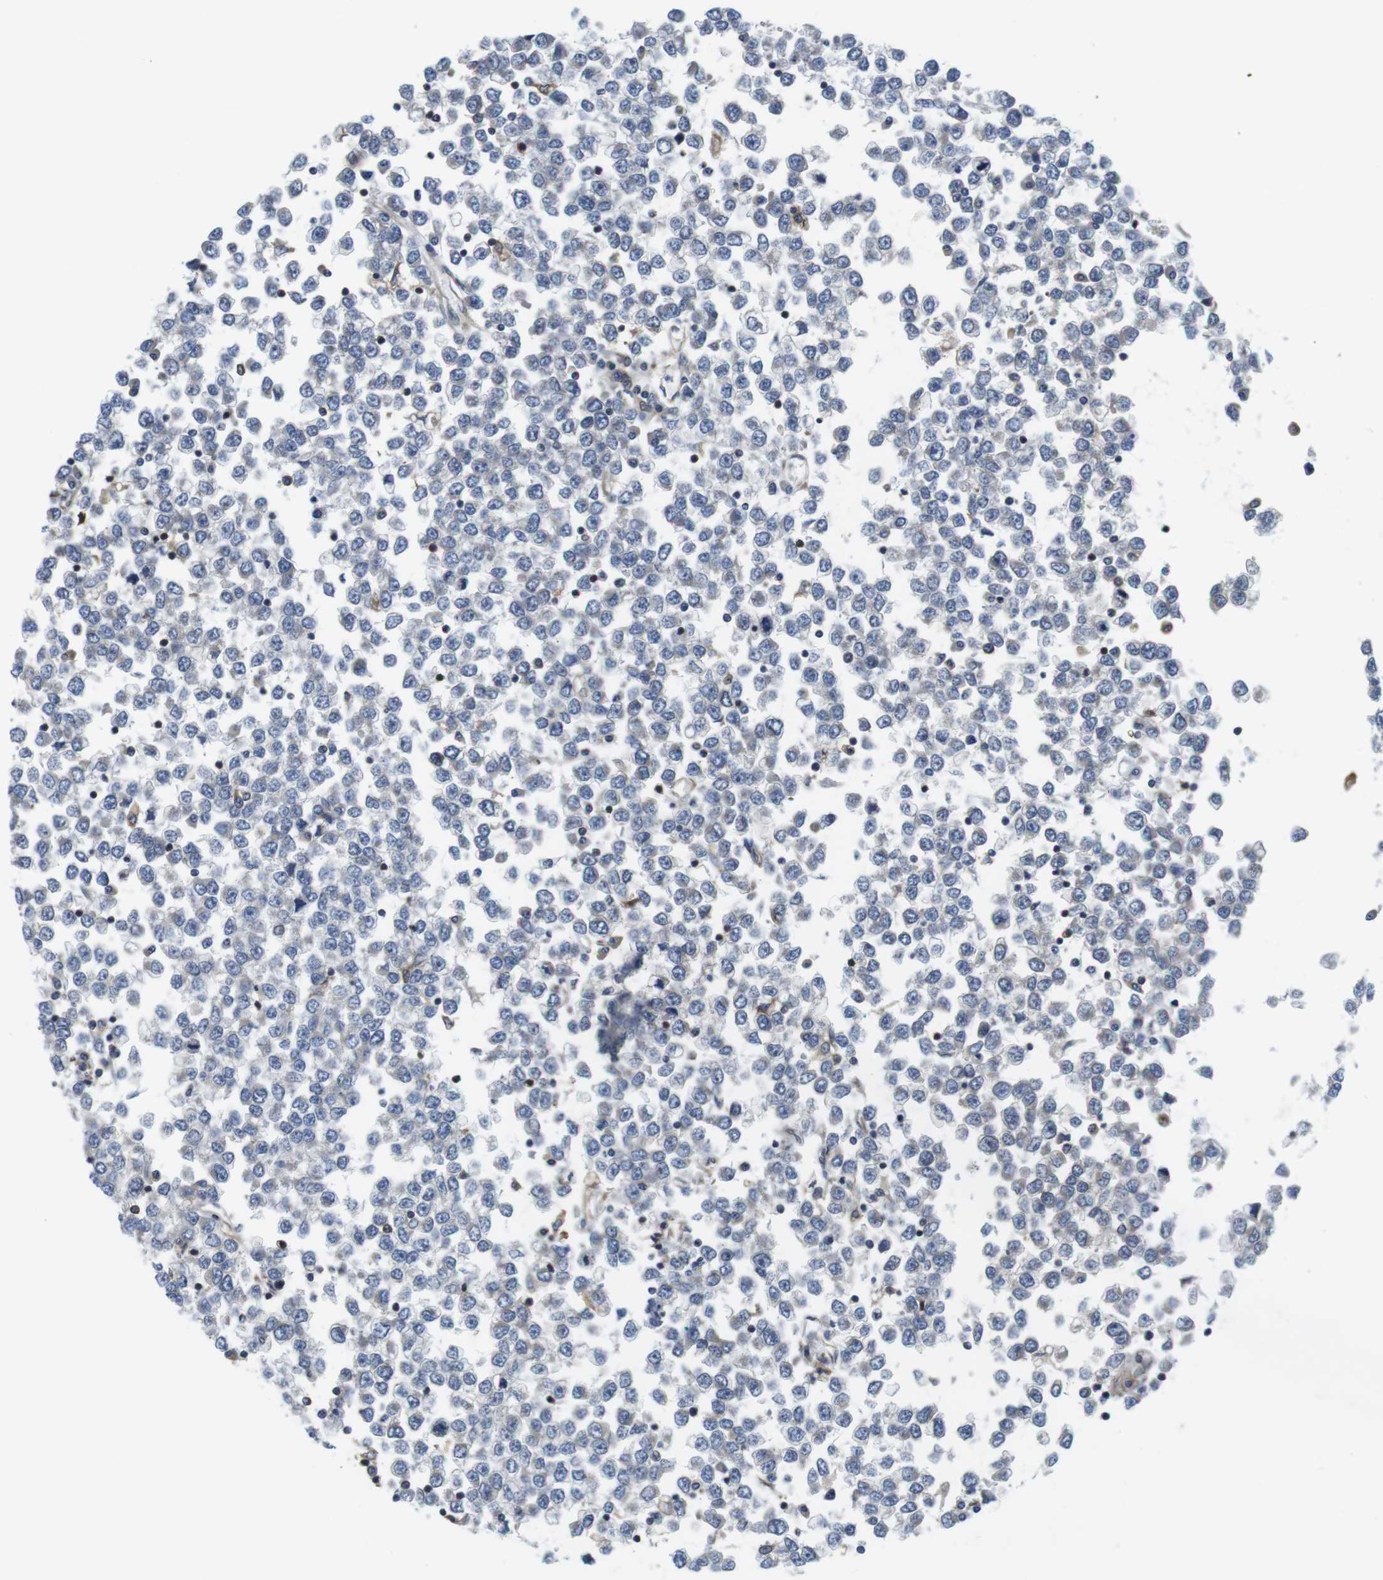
{"staining": {"intensity": "negative", "quantity": "none", "location": "none"}, "tissue": "testis cancer", "cell_type": "Tumor cells", "image_type": "cancer", "snomed": [{"axis": "morphology", "description": "Seminoma, NOS"}, {"axis": "topography", "description": "Testis"}], "caption": "Testis seminoma was stained to show a protein in brown. There is no significant positivity in tumor cells. The staining was performed using DAB (3,3'-diaminobenzidine) to visualize the protein expression in brown, while the nuclei were stained in blue with hematoxylin (Magnification: 20x).", "gene": "HERPUD2", "patient": {"sex": "male", "age": 65}}